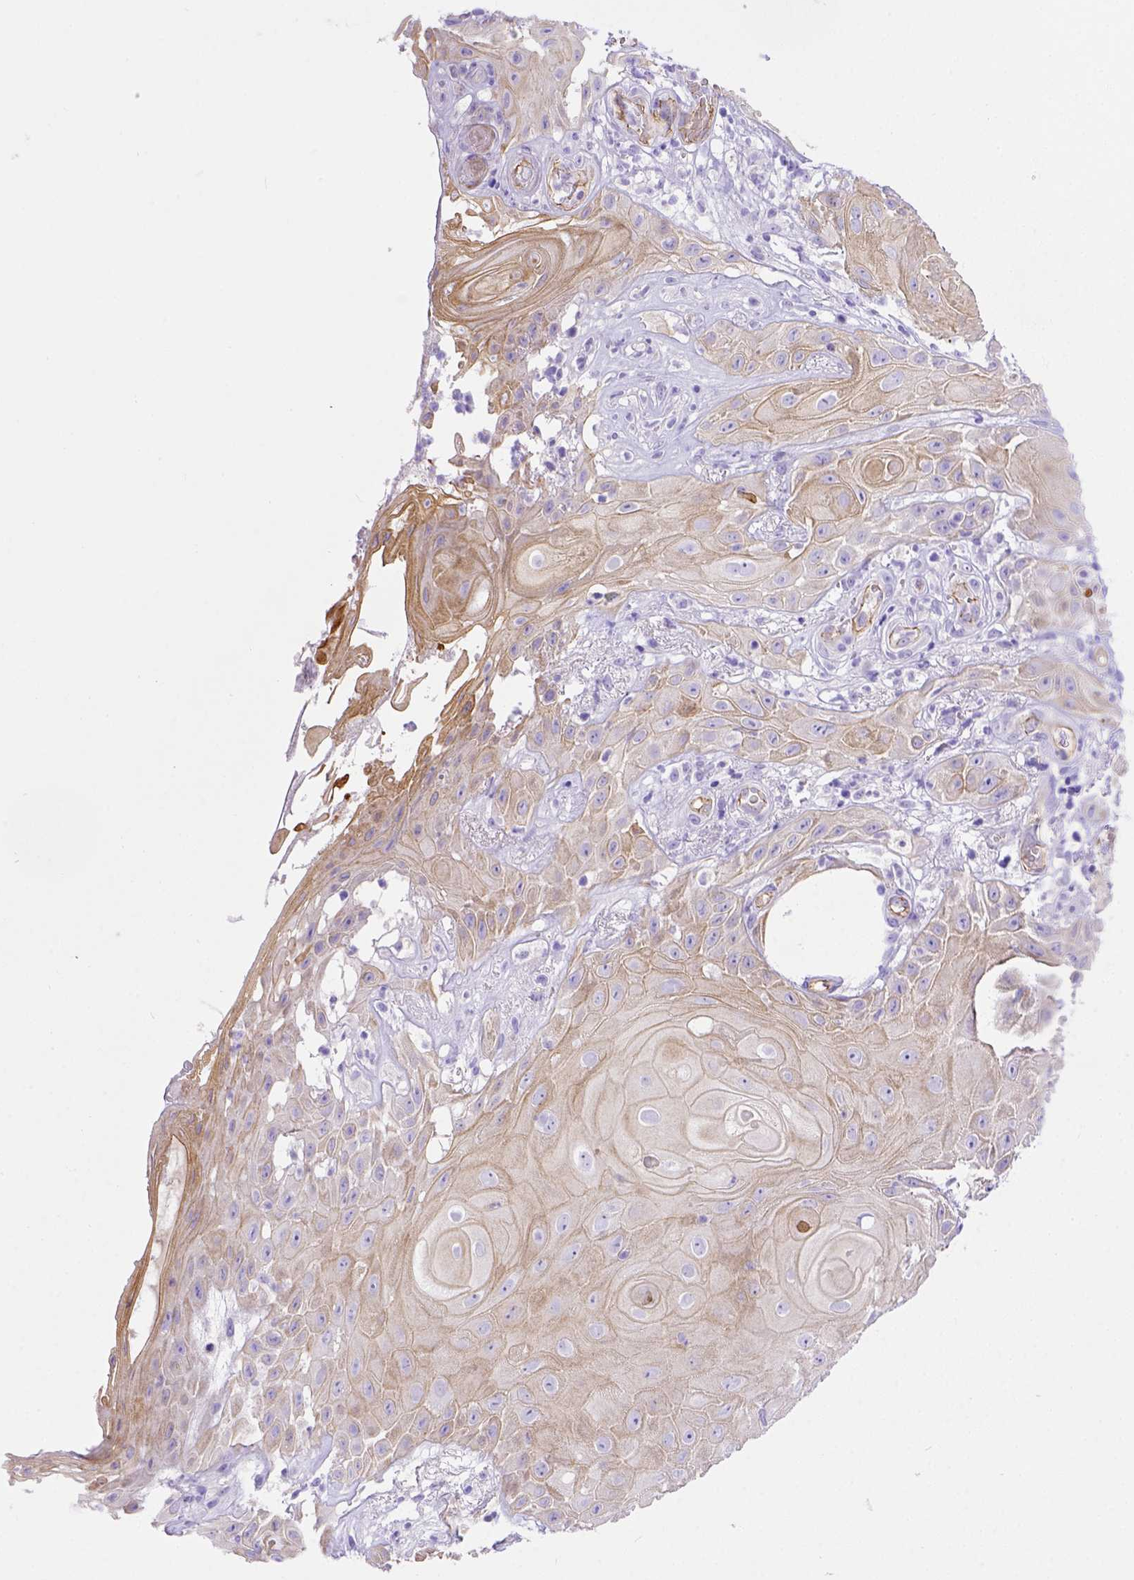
{"staining": {"intensity": "weak", "quantity": ">75%", "location": "cytoplasmic/membranous"}, "tissue": "skin cancer", "cell_type": "Tumor cells", "image_type": "cancer", "snomed": [{"axis": "morphology", "description": "Squamous cell carcinoma, NOS"}, {"axis": "topography", "description": "Skin"}], "caption": "Skin cancer was stained to show a protein in brown. There is low levels of weak cytoplasmic/membranous positivity in approximately >75% of tumor cells.", "gene": "LRRC18", "patient": {"sex": "male", "age": 62}}